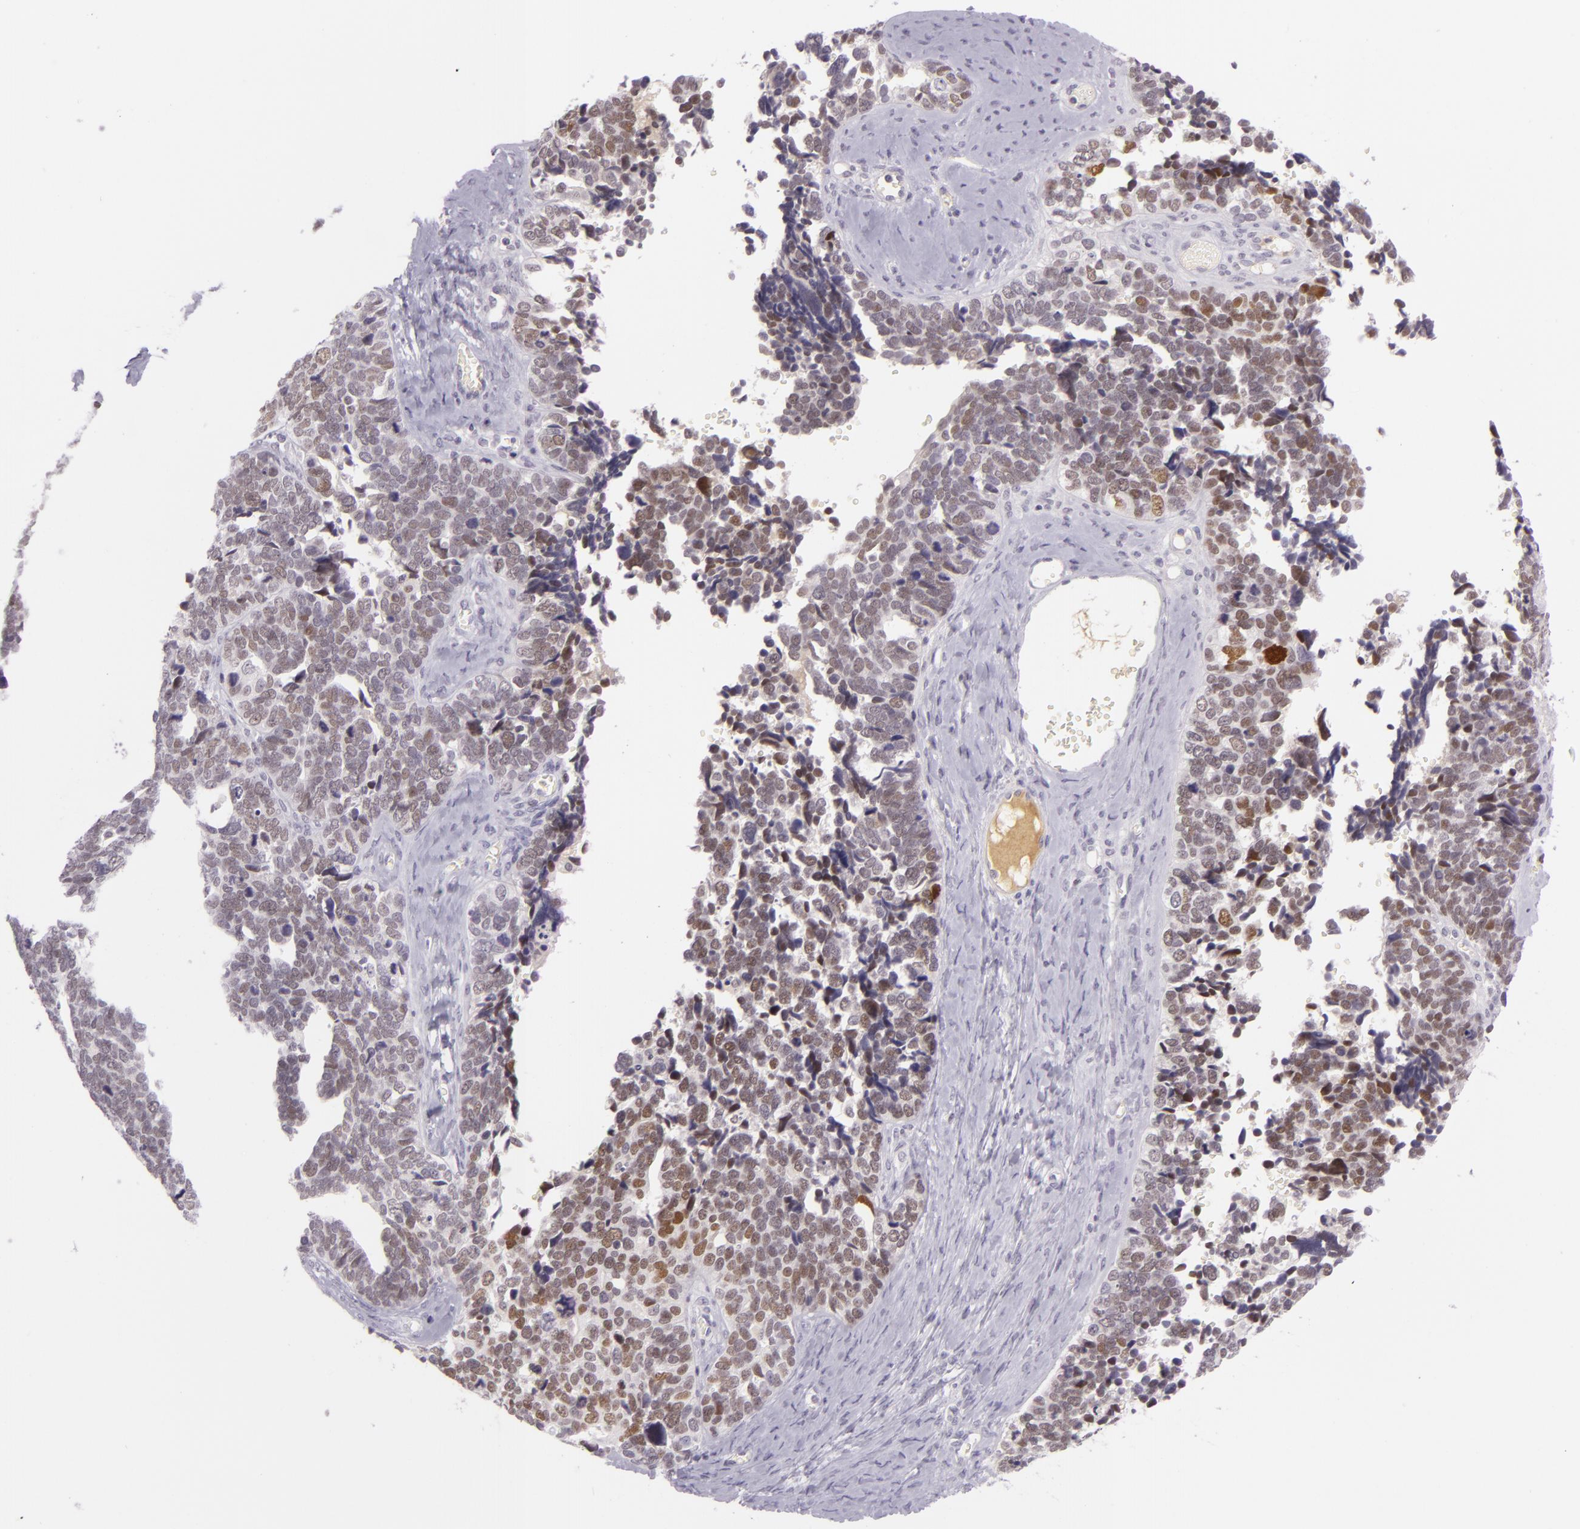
{"staining": {"intensity": "moderate", "quantity": "25%-75%", "location": "nuclear"}, "tissue": "ovarian cancer", "cell_type": "Tumor cells", "image_type": "cancer", "snomed": [{"axis": "morphology", "description": "Cystadenocarcinoma, serous, NOS"}, {"axis": "topography", "description": "Ovary"}], "caption": "About 25%-75% of tumor cells in human serous cystadenocarcinoma (ovarian) show moderate nuclear protein positivity as visualized by brown immunohistochemical staining.", "gene": "CHEK2", "patient": {"sex": "female", "age": 77}}